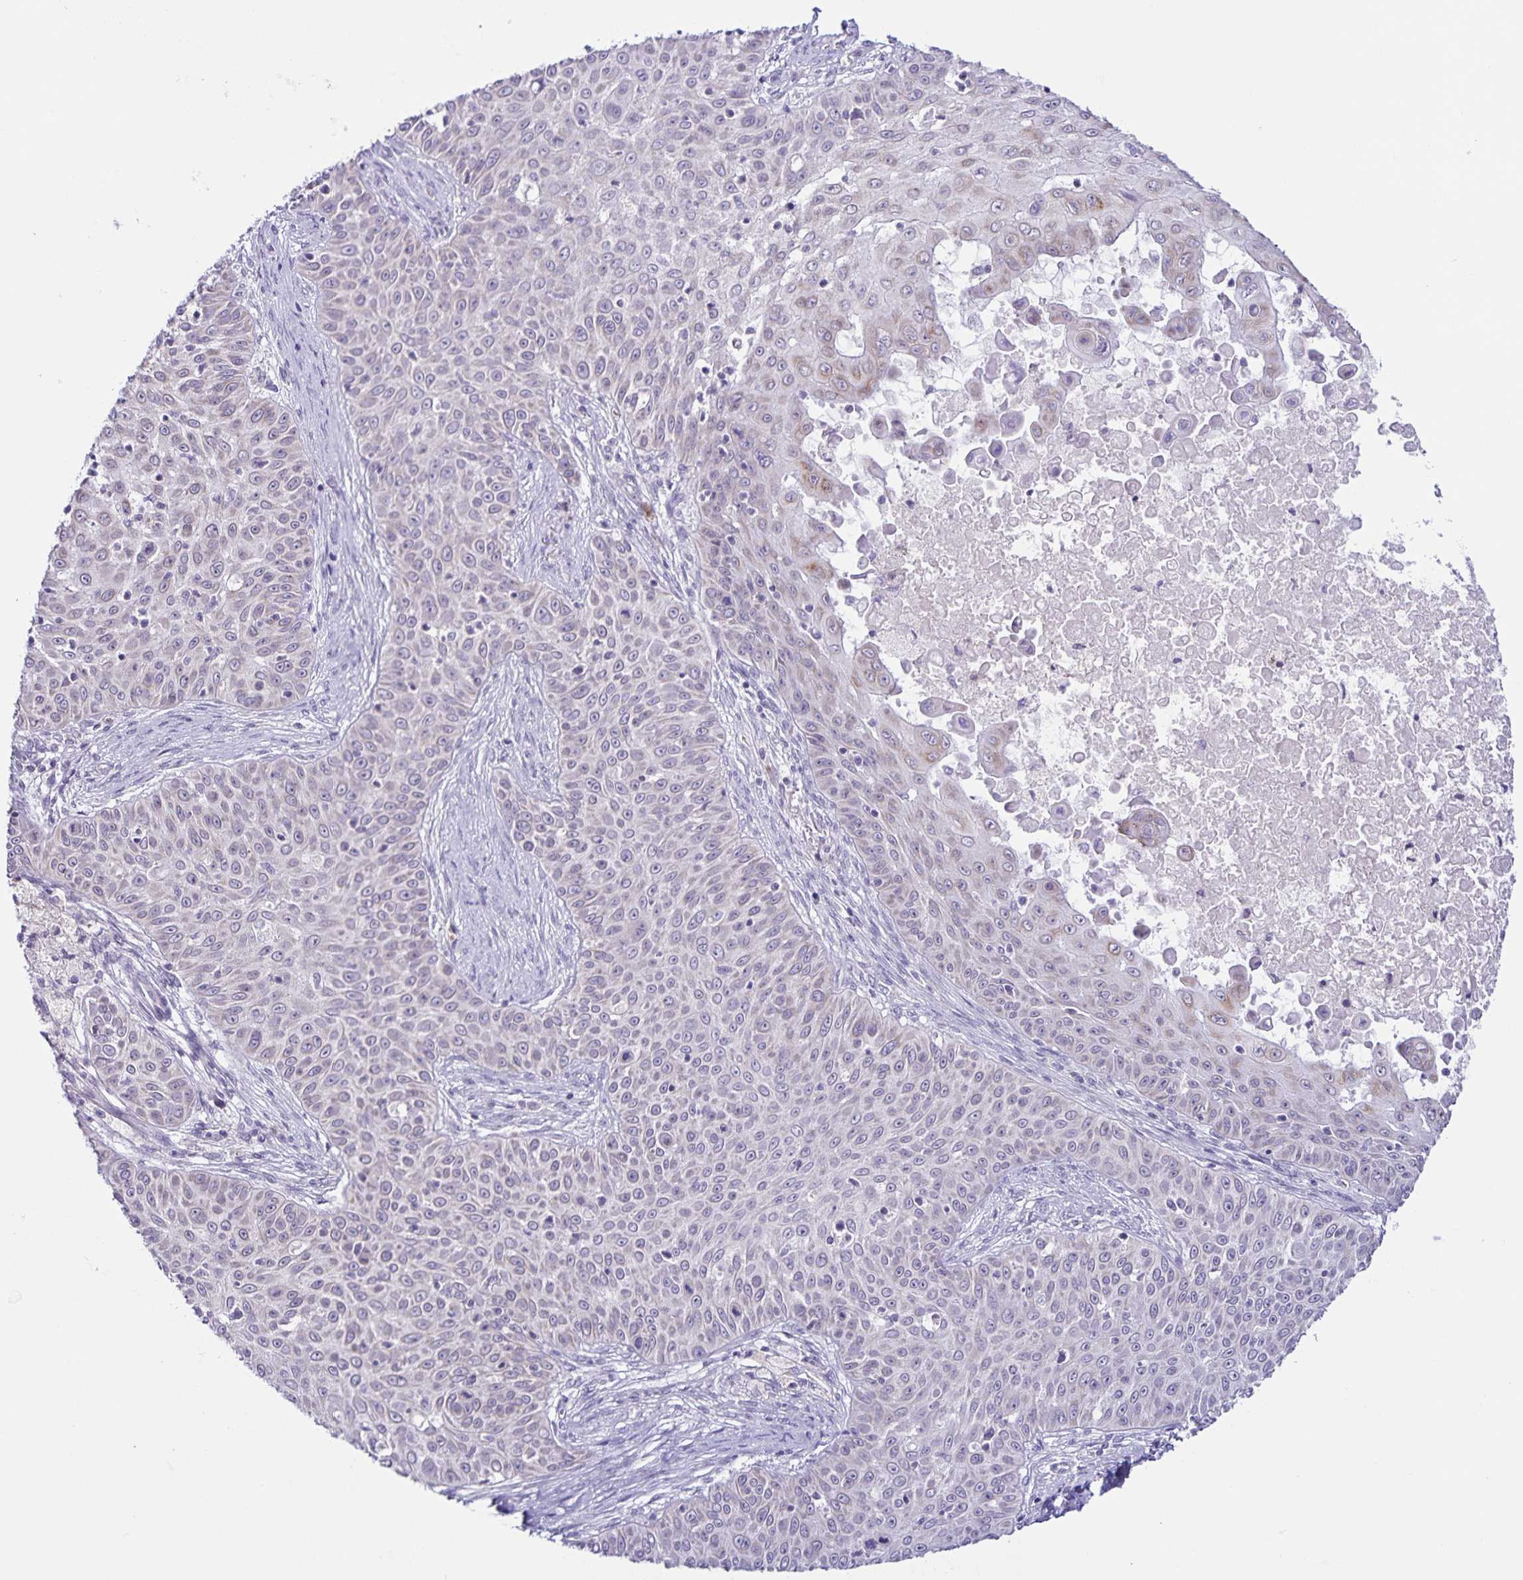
{"staining": {"intensity": "negative", "quantity": "none", "location": "none"}, "tissue": "skin cancer", "cell_type": "Tumor cells", "image_type": "cancer", "snomed": [{"axis": "morphology", "description": "Squamous cell carcinoma, NOS"}, {"axis": "topography", "description": "Skin"}], "caption": "Immunohistochemistry histopathology image of neoplastic tissue: human squamous cell carcinoma (skin) stained with DAB (3,3'-diaminobenzidine) demonstrates no significant protein positivity in tumor cells.", "gene": "STPG4", "patient": {"sex": "male", "age": 82}}